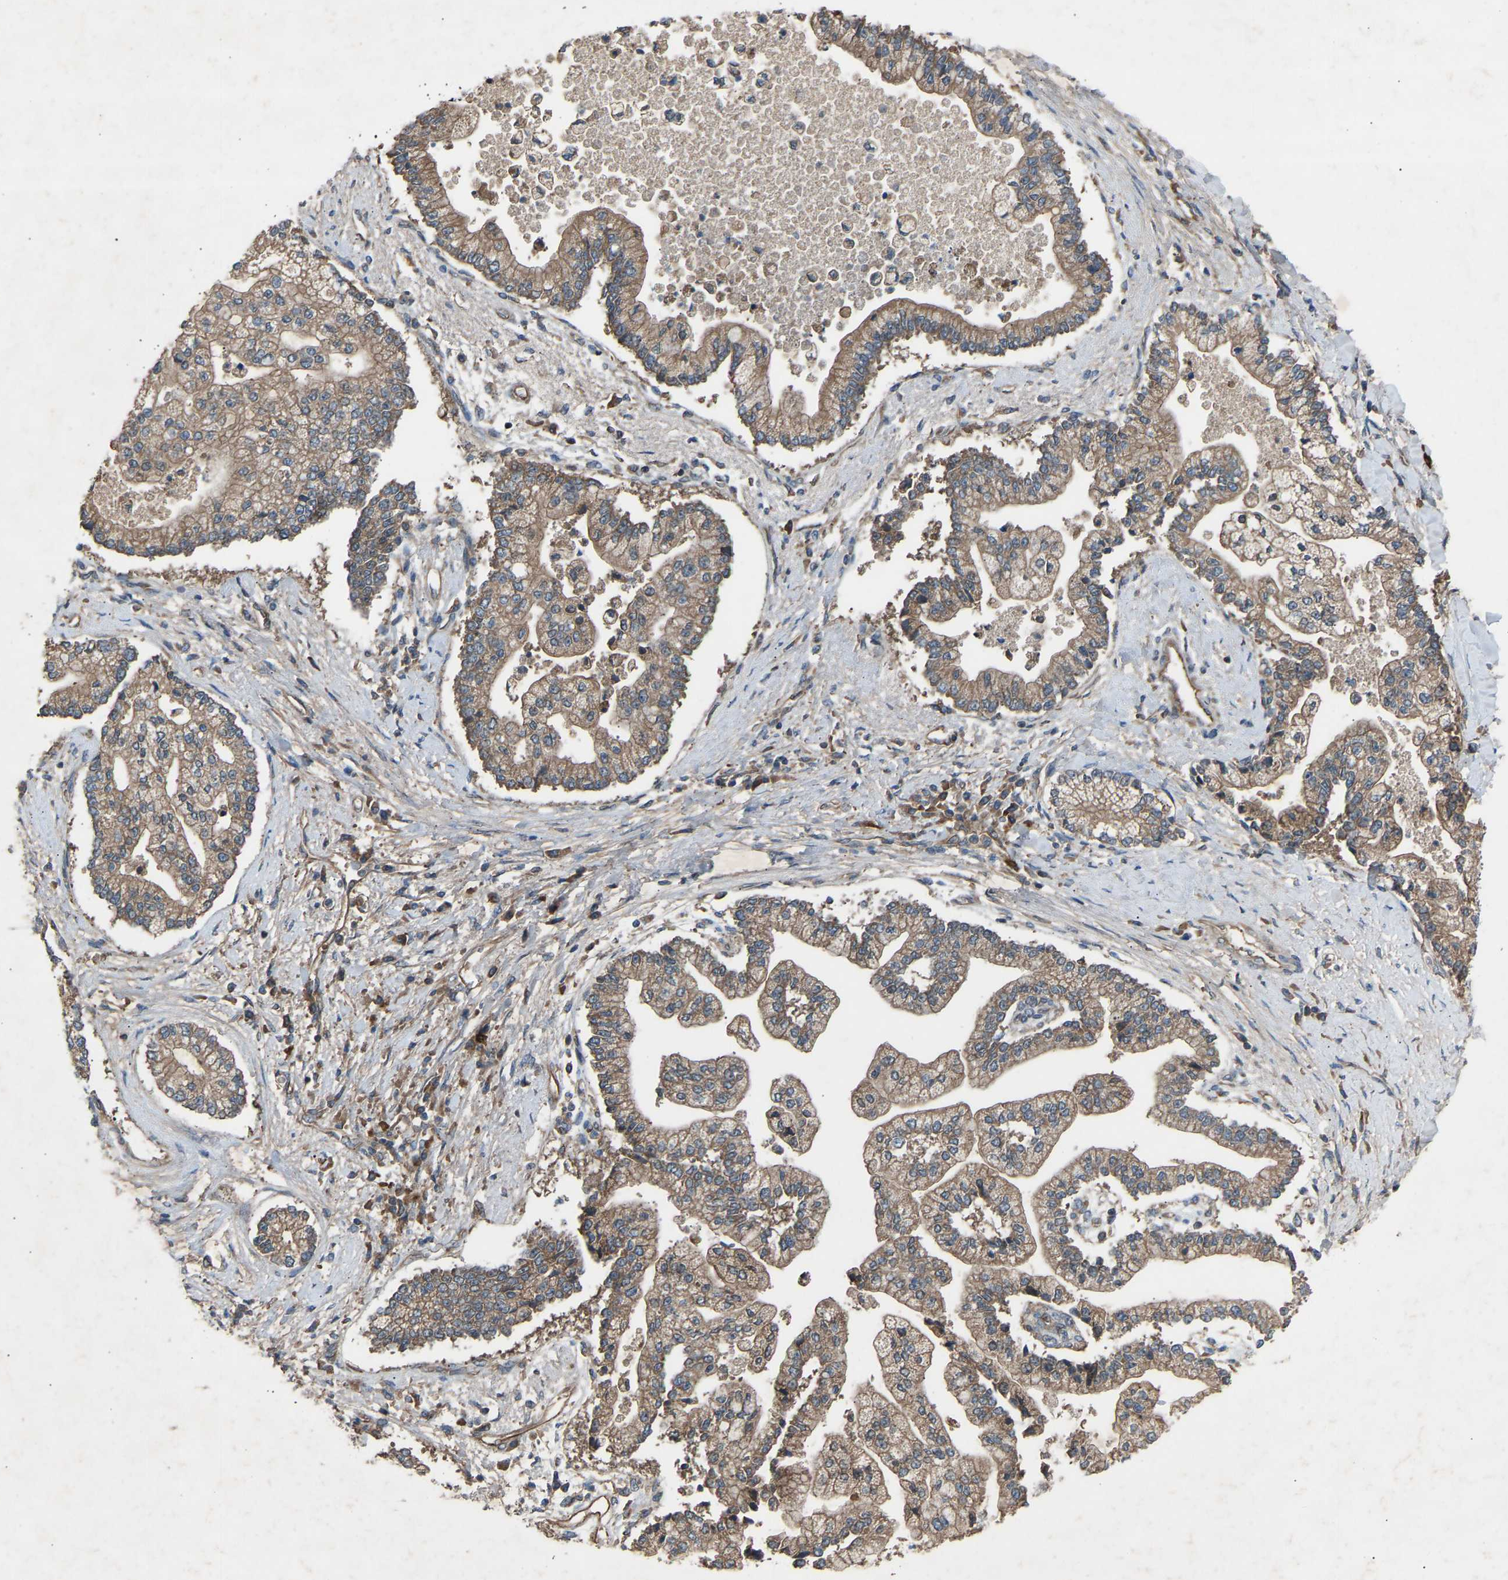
{"staining": {"intensity": "moderate", "quantity": ">75%", "location": "cytoplasmic/membranous"}, "tissue": "liver cancer", "cell_type": "Tumor cells", "image_type": "cancer", "snomed": [{"axis": "morphology", "description": "Cholangiocarcinoma"}, {"axis": "topography", "description": "Liver"}], "caption": "Immunohistochemistry of human liver cholangiocarcinoma displays medium levels of moderate cytoplasmic/membranous positivity in about >75% of tumor cells. (DAB IHC with brightfield microscopy, high magnification).", "gene": "GAS2L1", "patient": {"sex": "male", "age": 50}}